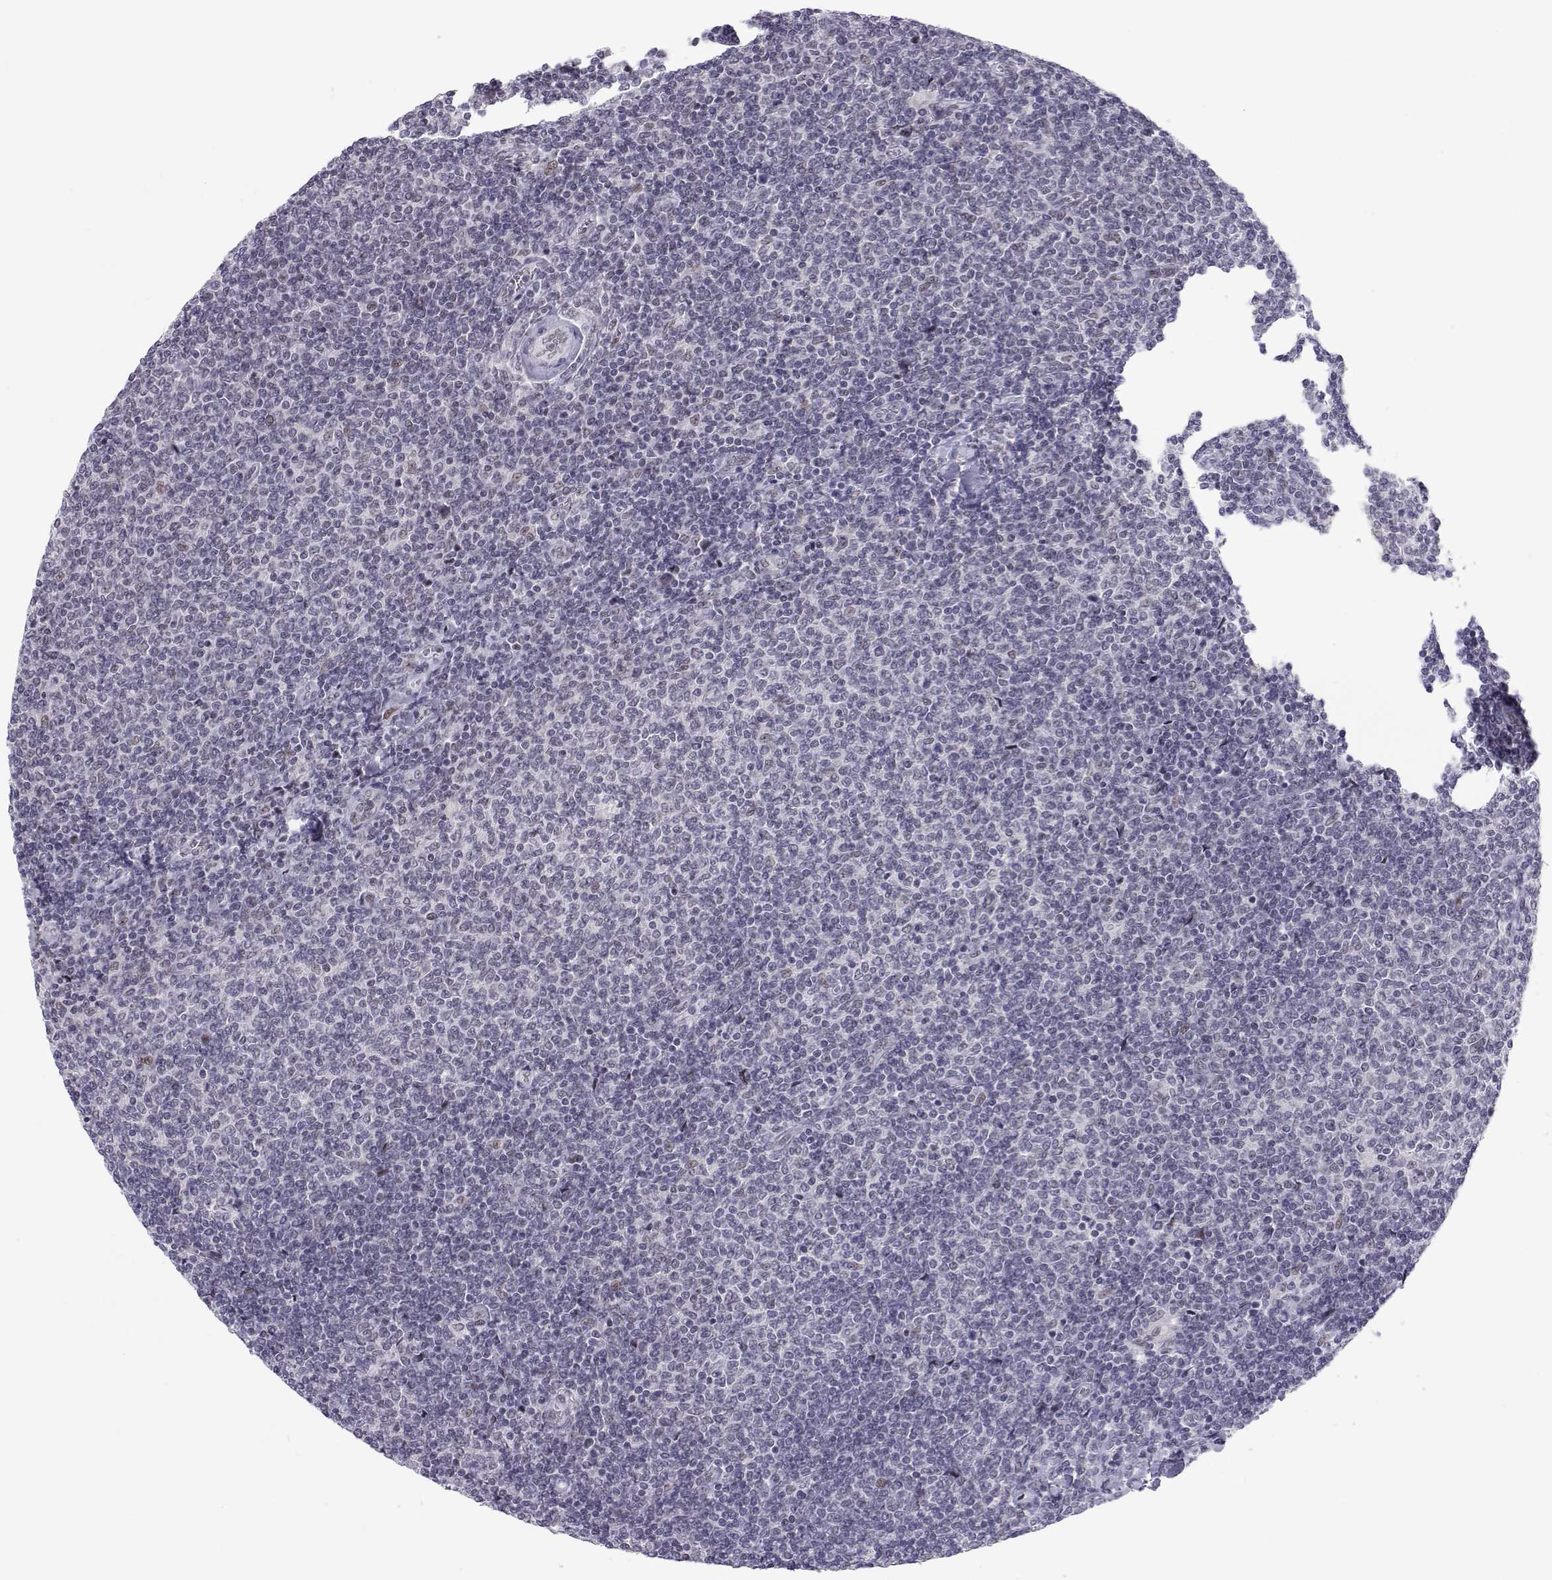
{"staining": {"intensity": "negative", "quantity": "none", "location": "none"}, "tissue": "lymphoma", "cell_type": "Tumor cells", "image_type": "cancer", "snomed": [{"axis": "morphology", "description": "Malignant lymphoma, non-Hodgkin's type, Low grade"}, {"axis": "topography", "description": "Lymph node"}], "caption": "Immunohistochemistry (IHC) image of neoplastic tissue: lymphoma stained with DAB reveals no significant protein staining in tumor cells.", "gene": "SIX6", "patient": {"sex": "male", "age": 52}}